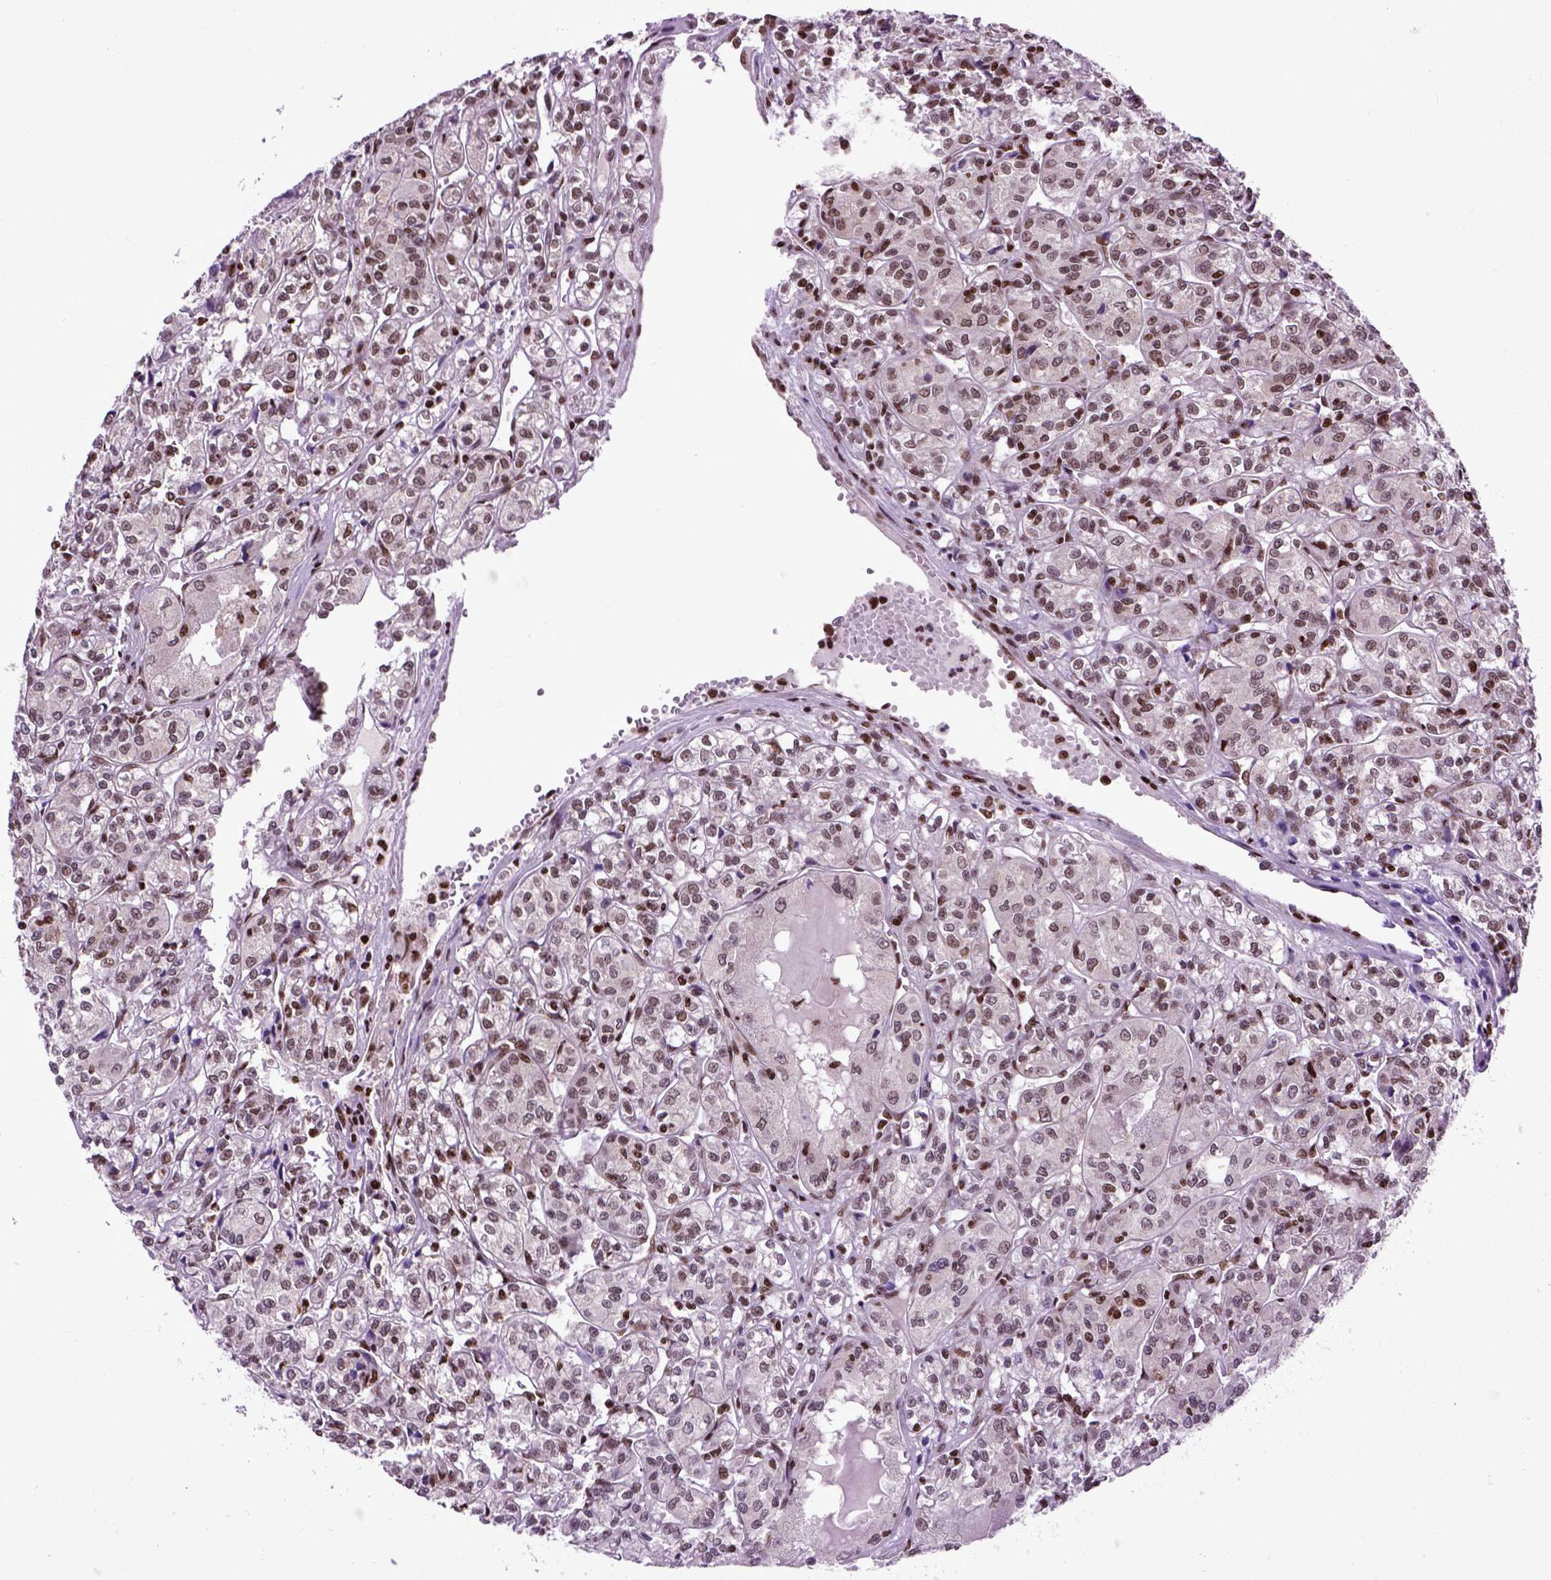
{"staining": {"intensity": "weak", "quantity": "<25%", "location": "nuclear"}, "tissue": "renal cancer", "cell_type": "Tumor cells", "image_type": "cancer", "snomed": [{"axis": "morphology", "description": "Adenocarcinoma, NOS"}, {"axis": "topography", "description": "Kidney"}], "caption": "Immunohistochemistry (IHC) micrograph of human renal cancer (adenocarcinoma) stained for a protein (brown), which reveals no staining in tumor cells. (DAB (3,3'-diaminobenzidine) immunohistochemistry visualized using brightfield microscopy, high magnification).", "gene": "CELF1", "patient": {"sex": "male", "age": 36}}